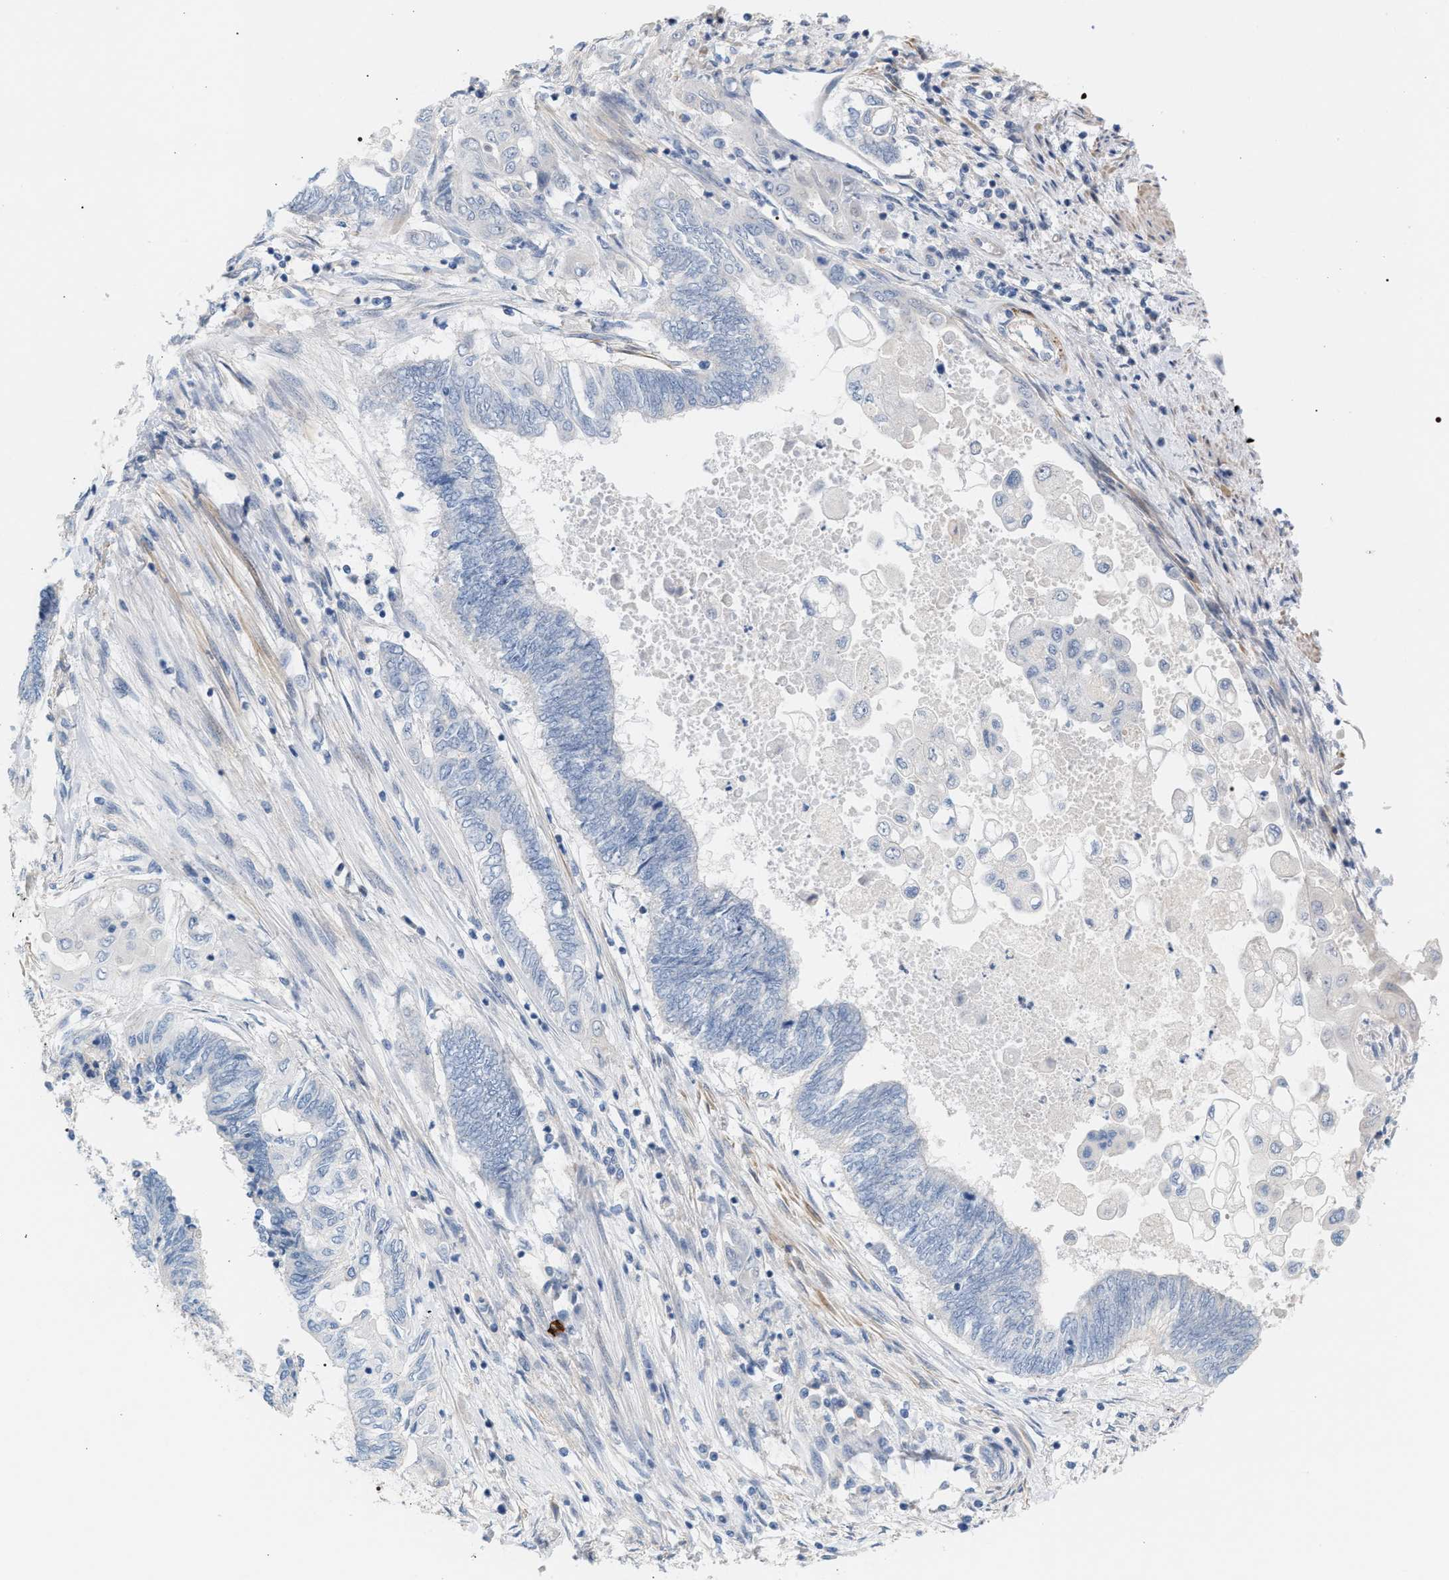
{"staining": {"intensity": "negative", "quantity": "none", "location": "none"}, "tissue": "endometrial cancer", "cell_type": "Tumor cells", "image_type": "cancer", "snomed": [{"axis": "morphology", "description": "Adenocarcinoma, NOS"}, {"axis": "topography", "description": "Uterus"}, {"axis": "topography", "description": "Endometrium"}], "caption": "Tumor cells are negative for protein expression in human endometrial cancer (adenocarcinoma).", "gene": "LRCH1", "patient": {"sex": "female", "age": 70}}